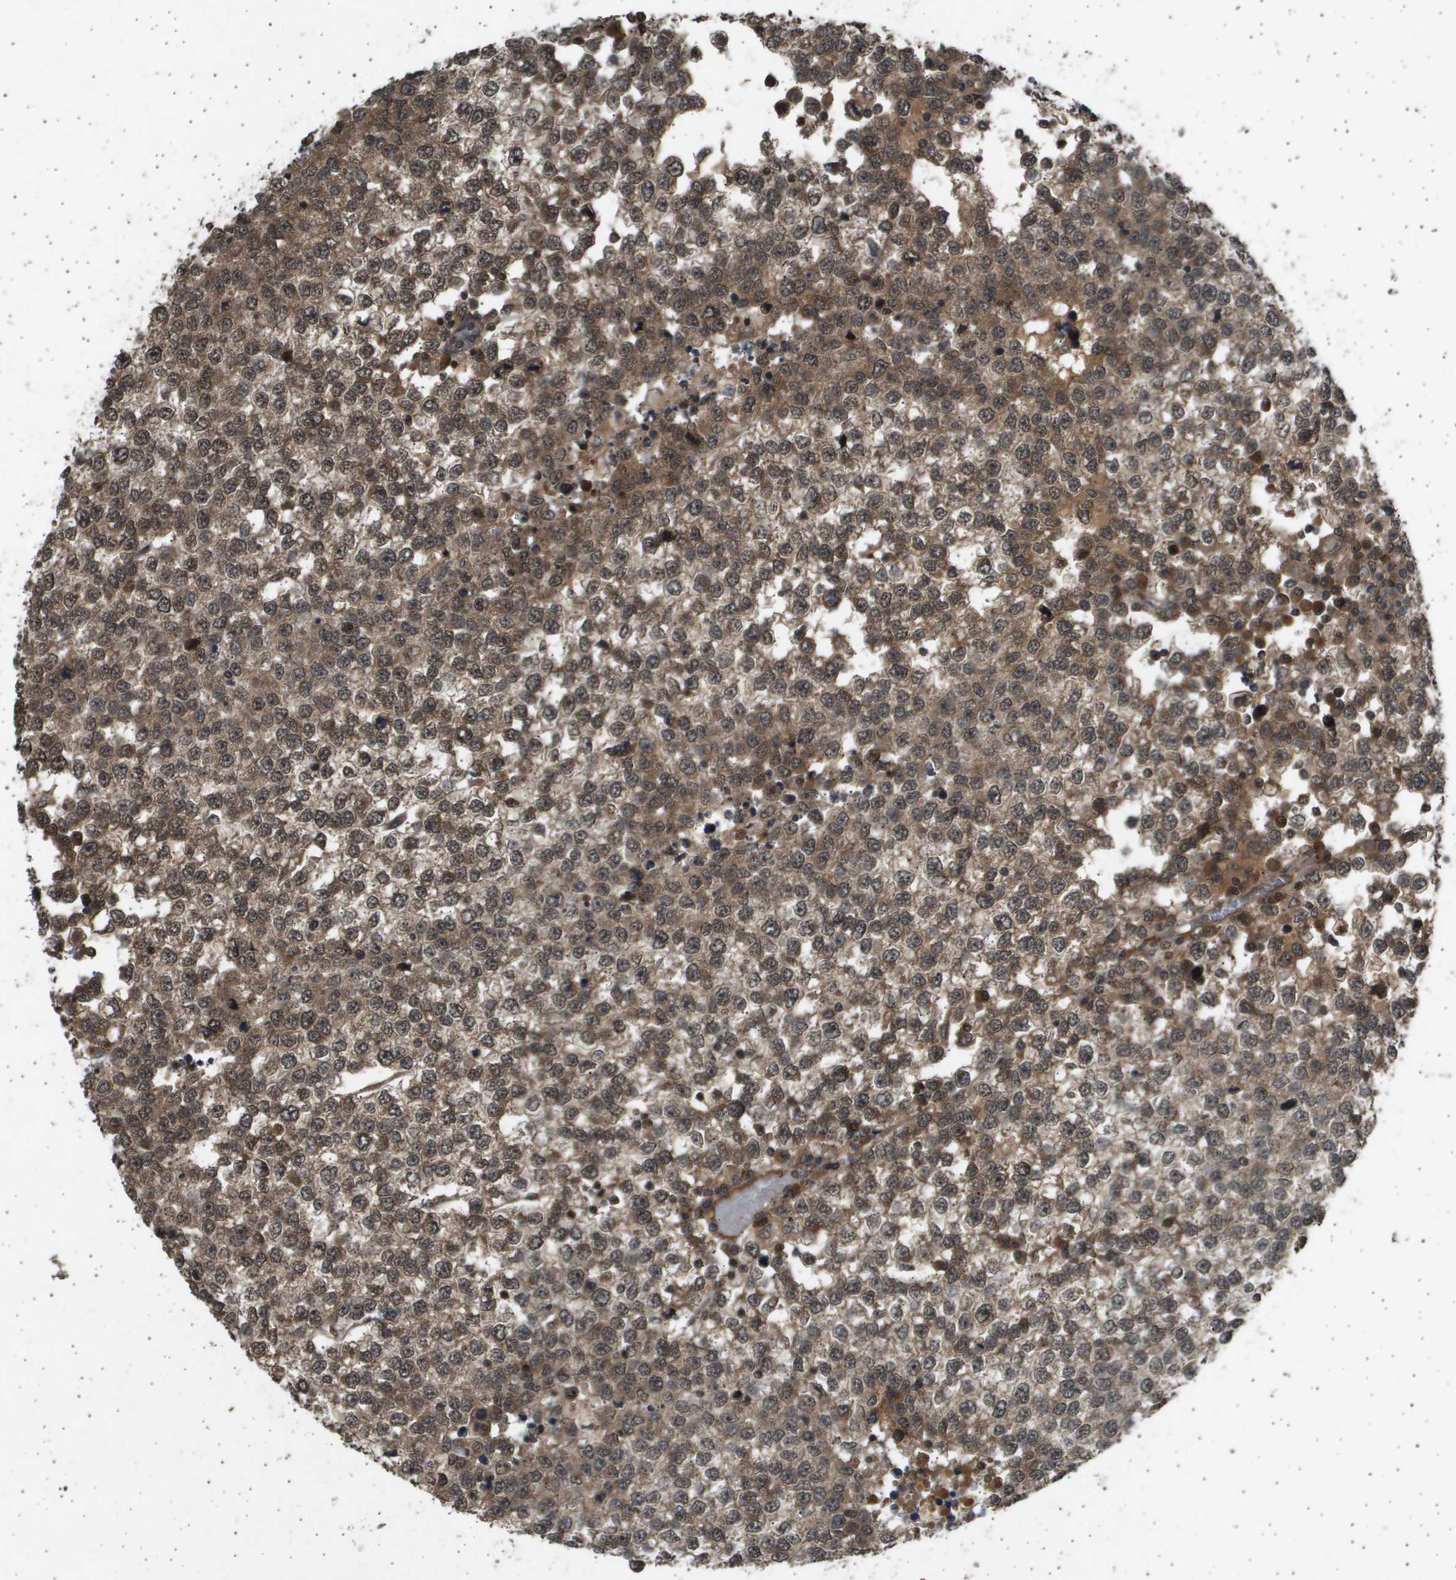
{"staining": {"intensity": "moderate", "quantity": ">75%", "location": "cytoplasmic/membranous,nuclear"}, "tissue": "testis cancer", "cell_type": "Tumor cells", "image_type": "cancer", "snomed": [{"axis": "morphology", "description": "Seminoma, NOS"}, {"axis": "topography", "description": "Testis"}], "caption": "Protein positivity by immunohistochemistry shows moderate cytoplasmic/membranous and nuclear expression in approximately >75% of tumor cells in testis seminoma.", "gene": "TNRC6A", "patient": {"sex": "male", "age": 65}}